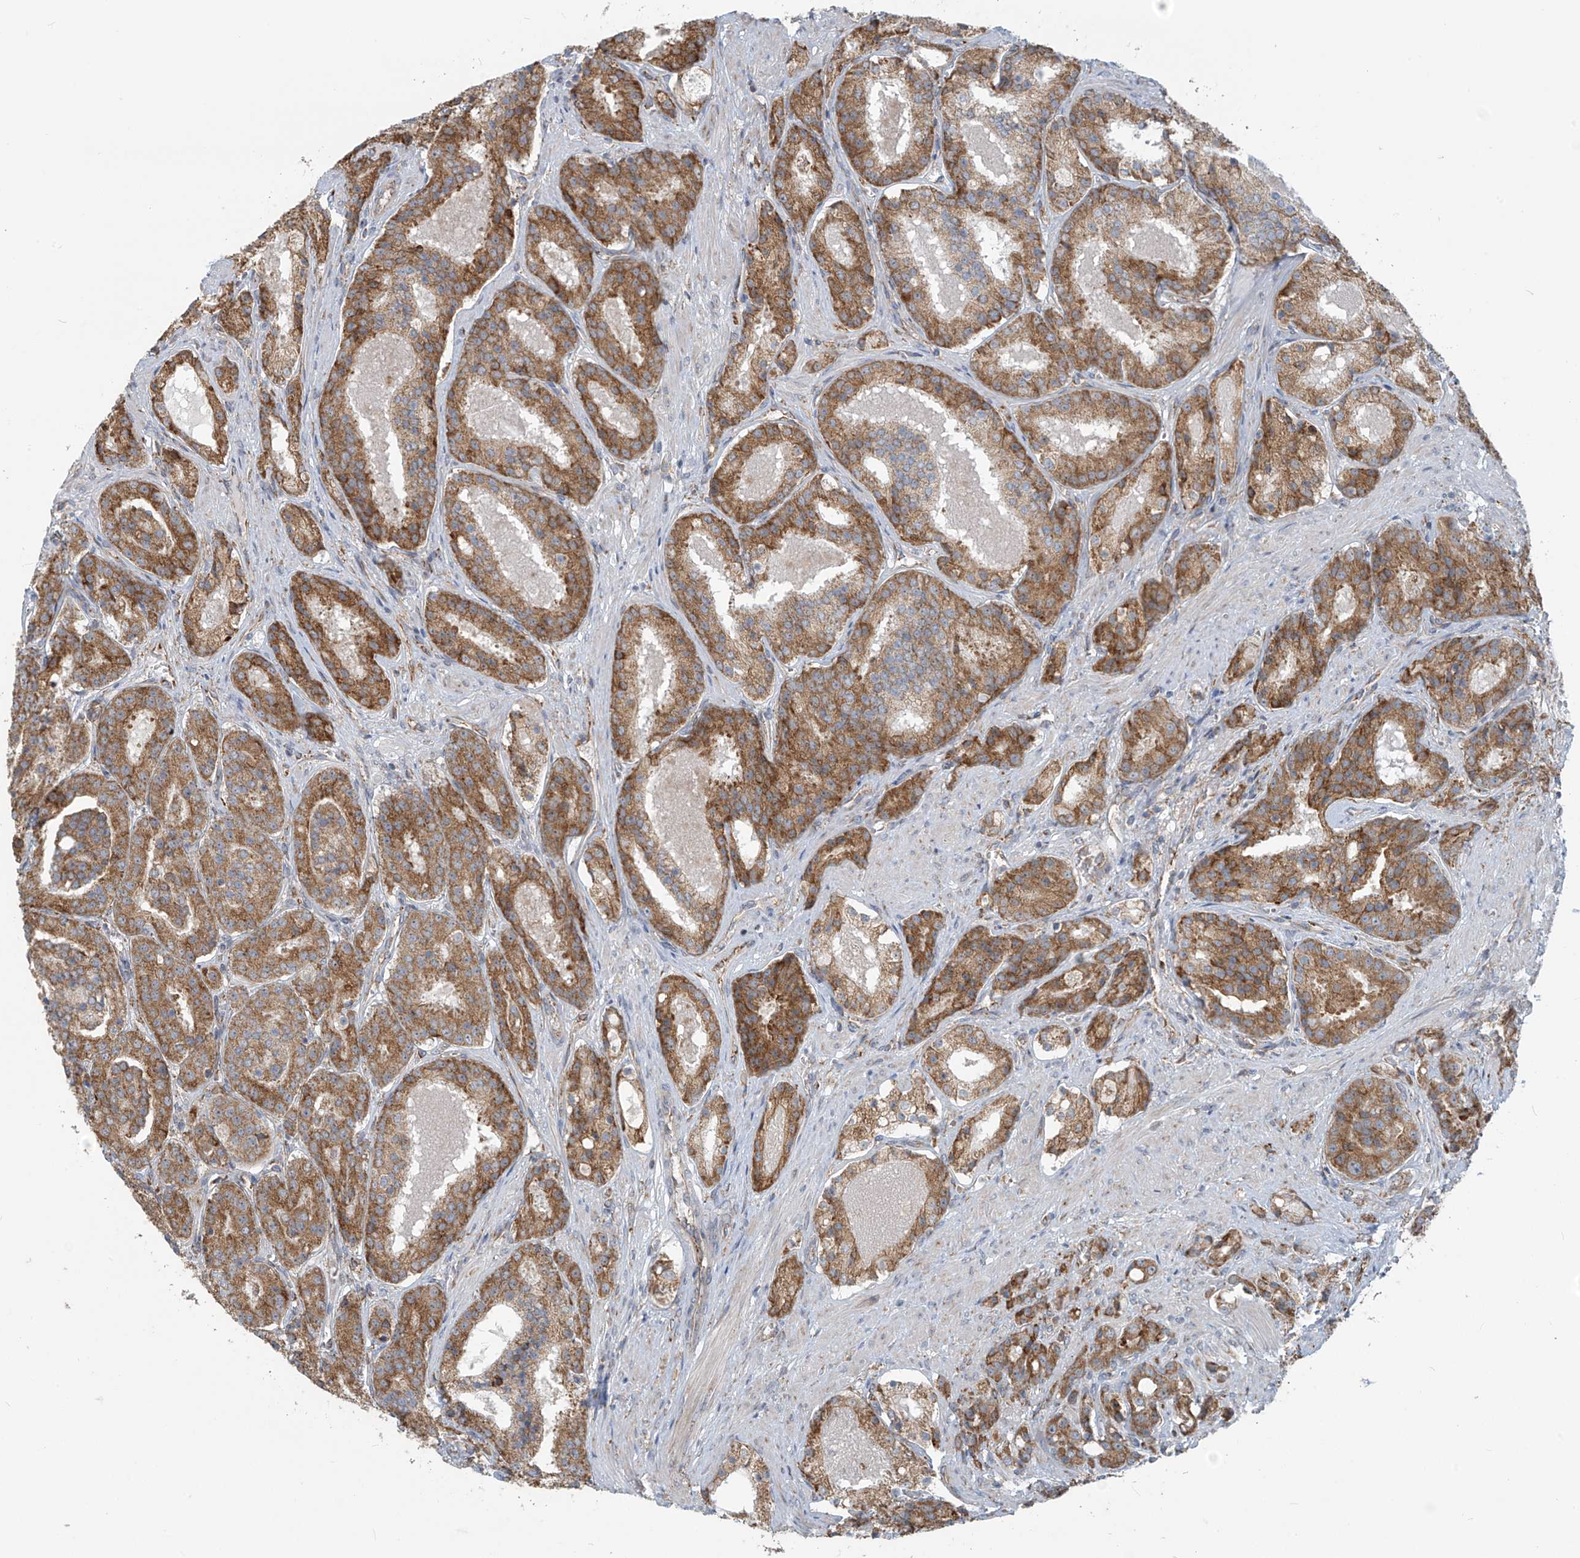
{"staining": {"intensity": "moderate", "quantity": ">75%", "location": "cytoplasmic/membranous"}, "tissue": "prostate cancer", "cell_type": "Tumor cells", "image_type": "cancer", "snomed": [{"axis": "morphology", "description": "Adenocarcinoma, High grade"}, {"axis": "topography", "description": "Prostate"}], "caption": "Prostate cancer (adenocarcinoma (high-grade)) was stained to show a protein in brown. There is medium levels of moderate cytoplasmic/membranous expression in about >75% of tumor cells.", "gene": "KATNIP", "patient": {"sex": "male", "age": 60}}